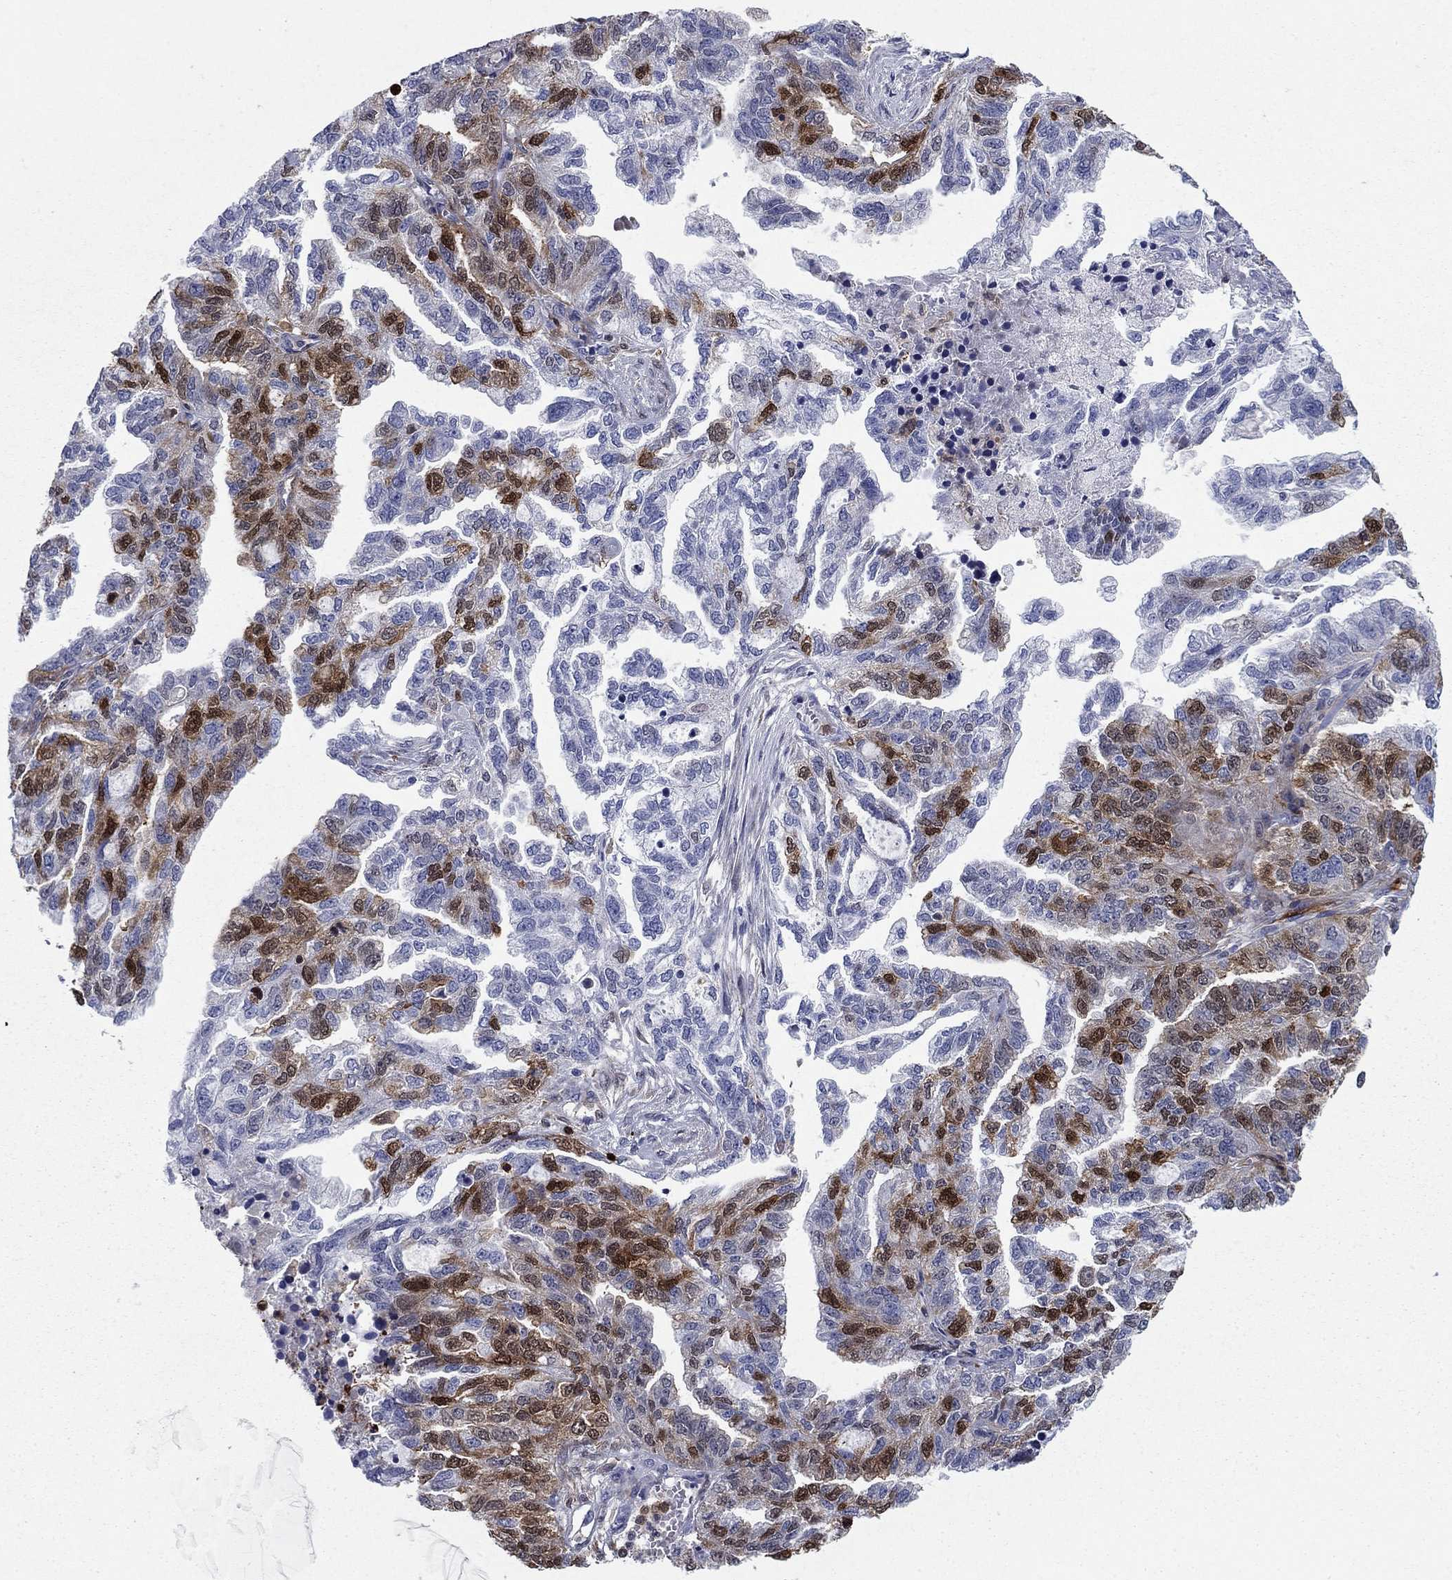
{"staining": {"intensity": "strong", "quantity": "<25%", "location": "cytoplasmic/membranous"}, "tissue": "ovarian cancer", "cell_type": "Tumor cells", "image_type": "cancer", "snomed": [{"axis": "morphology", "description": "Cystadenocarcinoma, serous, NOS"}, {"axis": "topography", "description": "Ovary"}], "caption": "About <25% of tumor cells in human ovarian cancer demonstrate strong cytoplasmic/membranous protein expression as visualized by brown immunohistochemical staining.", "gene": "STMN1", "patient": {"sex": "female", "age": 51}}